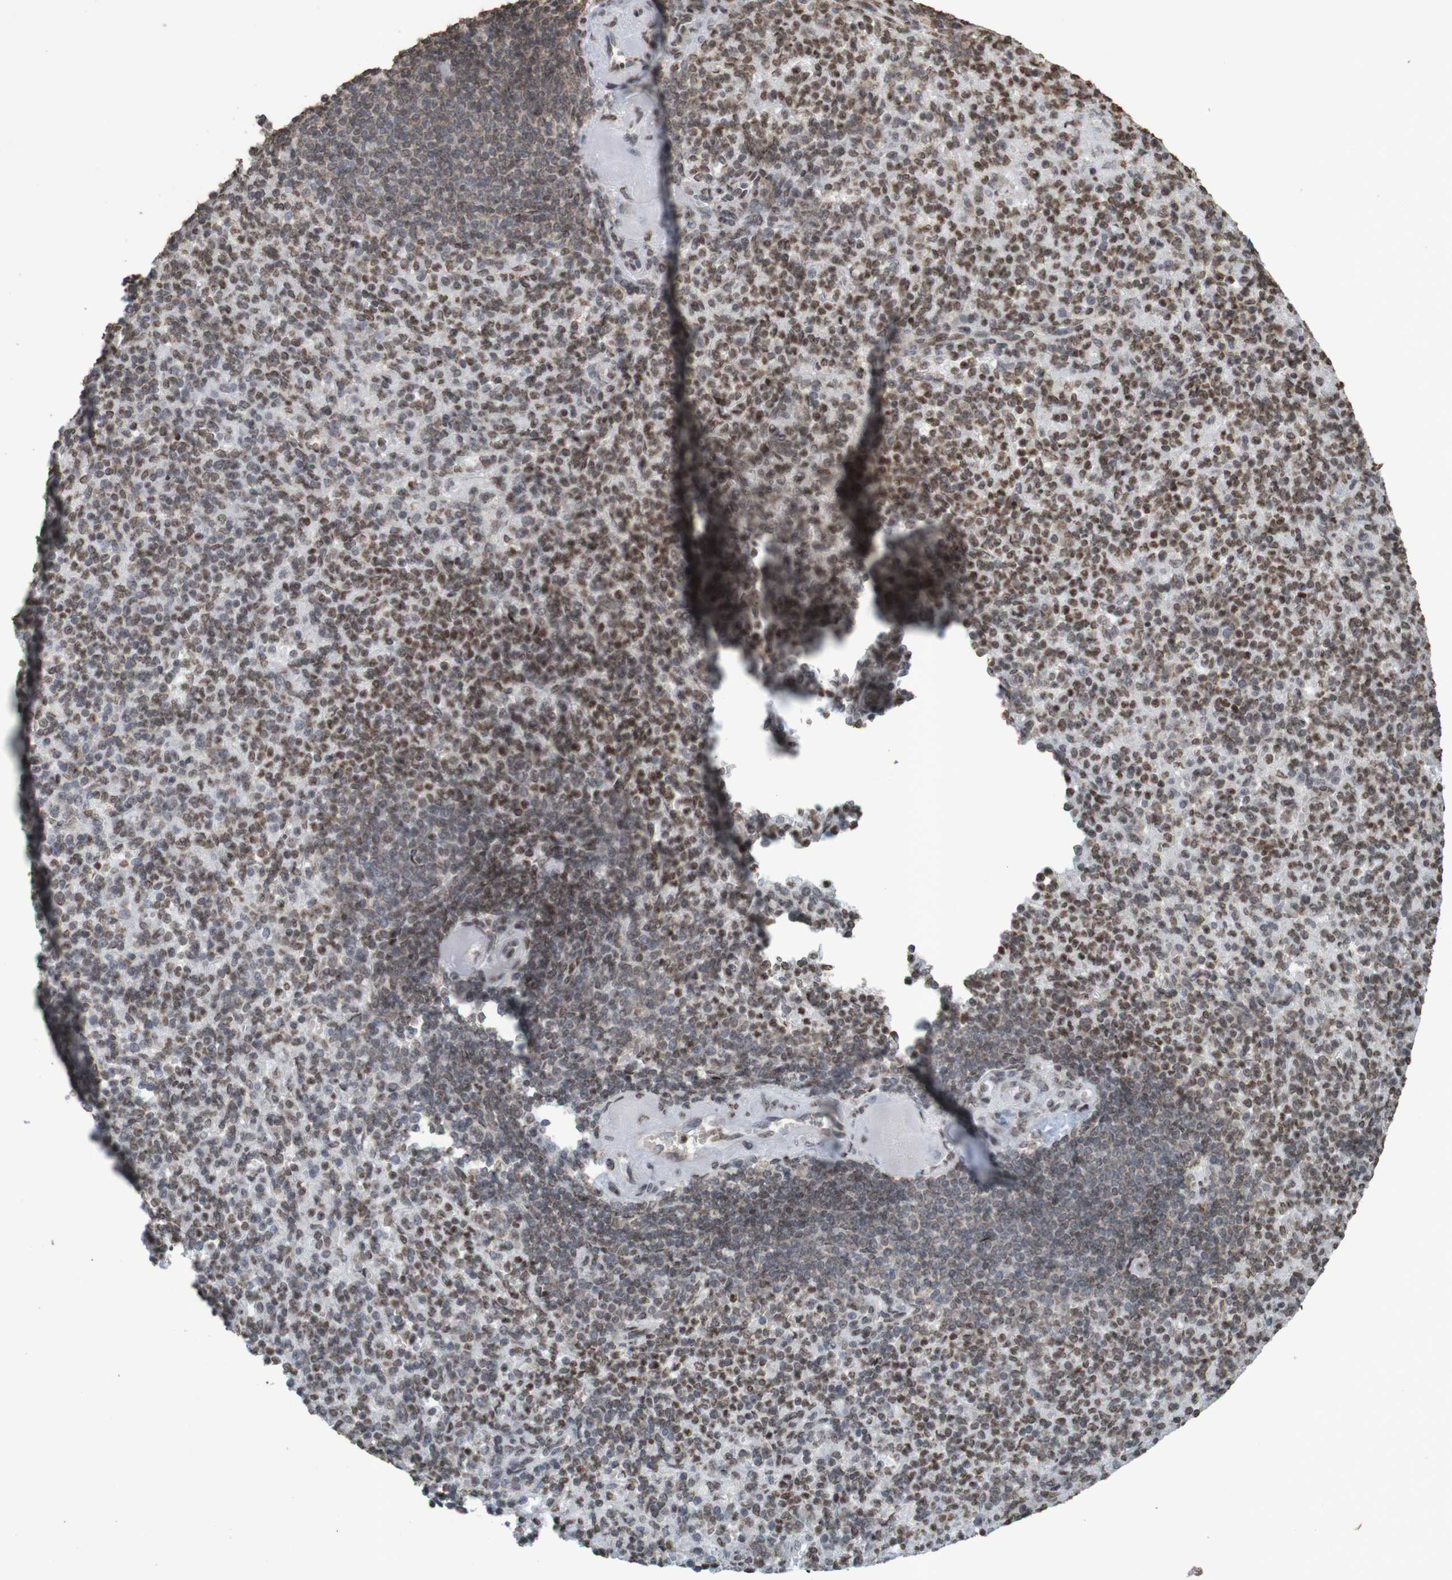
{"staining": {"intensity": "moderate", "quantity": "25%-75%", "location": "nuclear"}, "tissue": "spleen", "cell_type": "Cells in red pulp", "image_type": "normal", "snomed": [{"axis": "morphology", "description": "Normal tissue, NOS"}, {"axis": "topography", "description": "Spleen"}], "caption": "Immunohistochemical staining of normal spleen exhibits 25%-75% levels of moderate nuclear protein staining in approximately 25%-75% of cells in red pulp.", "gene": "GFI1", "patient": {"sex": "female", "age": 74}}